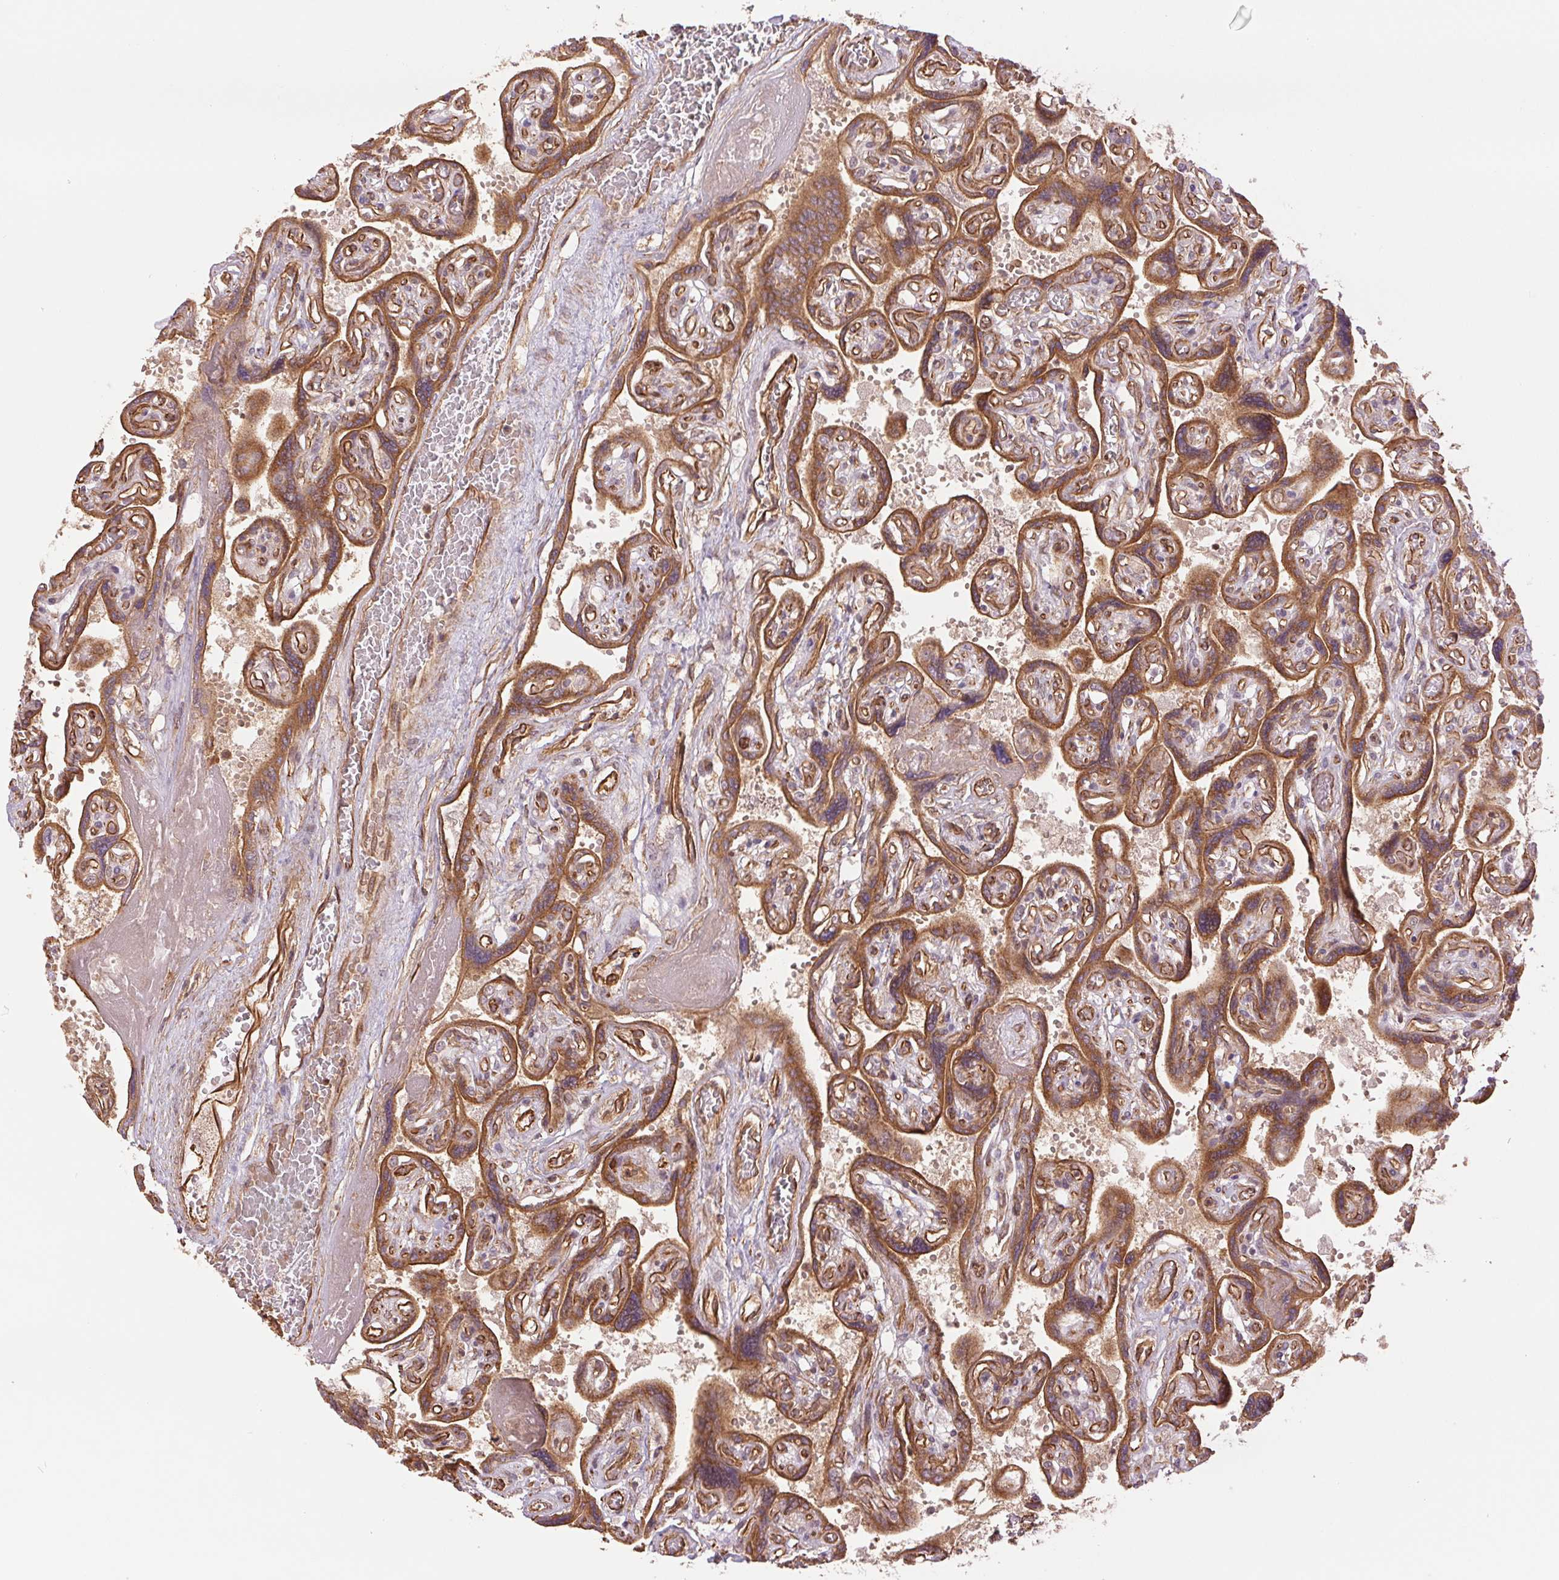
{"staining": {"intensity": "strong", "quantity": ">75%", "location": "cytoplasmic/membranous"}, "tissue": "placenta", "cell_type": "Decidual cells", "image_type": "normal", "snomed": [{"axis": "morphology", "description": "Normal tissue, NOS"}, {"axis": "topography", "description": "Placenta"}], "caption": "Protein expression by immunohistochemistry (IHC) exhibits strong cytoplasmic/membranous positivity in approximately >75% of decidual cells in unremarkable placenta.", "gene": "STARD7", "patient": {"sex": "female", "age": 32}}